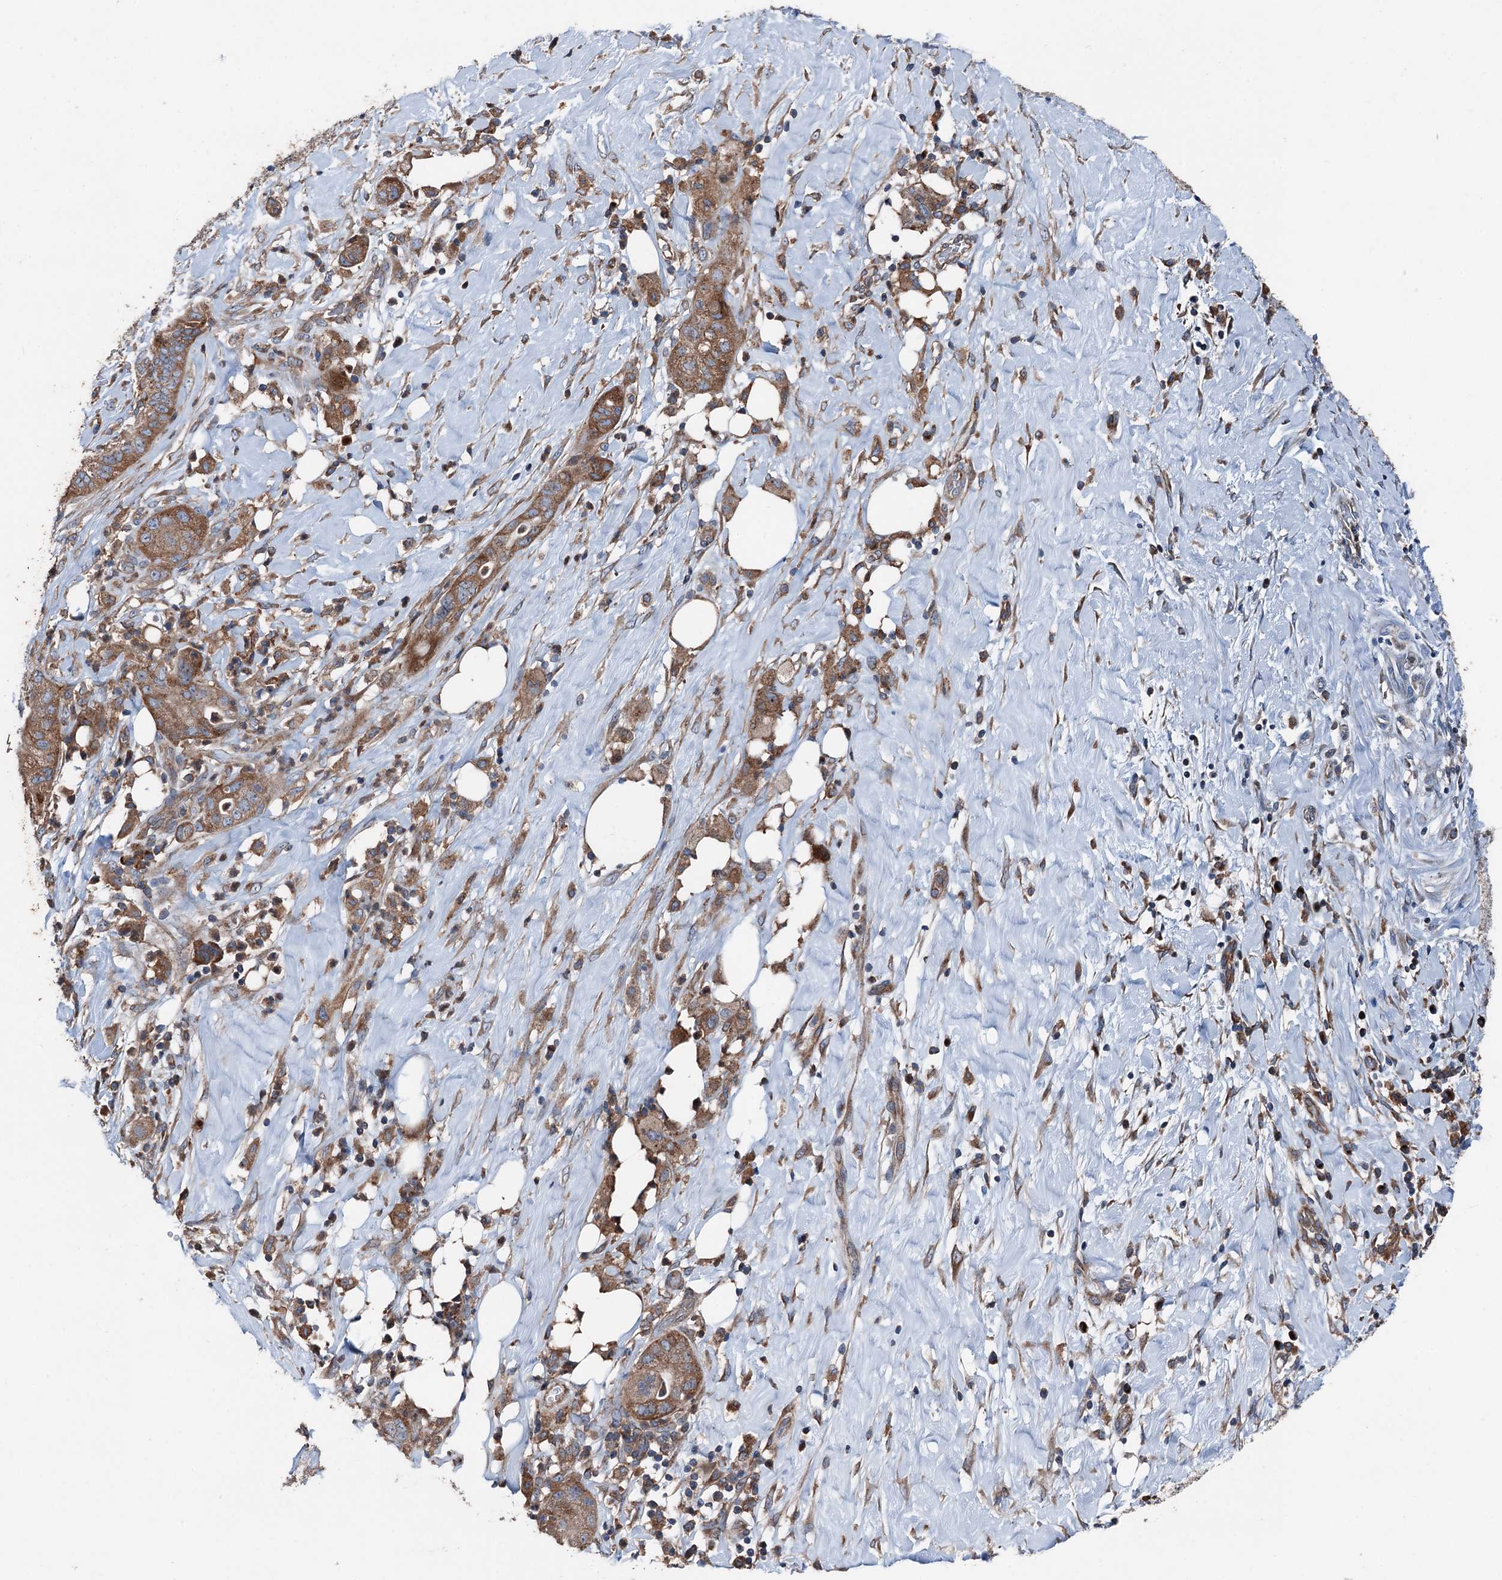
{"staining": {"intensity": "moderate", "quantity": ">75%", "location": "cytoplasmic/membranous"}, "tissue": "pancreatic cancer", "cell_type": "Tumor cells", "image_type": "cancer", "snomed": [{"axis": "morphology", "description": "Adenocarcinoma, NOS"}, {"axis": "topography", "description": "Pancreas"}], "caption": "Immunohistochemical staining of human pancreatic cancer (adenocarcinoma) reveals moderate cytoplasmic/membranous protein staining in approximately >75% of tumor cells. The protein is stained brown, and the nuclei are stained in blue (DAB IHC with brightfield microscopy, high magnification).", "gene": "RUFY1", "patient": {"sex": "male", "age": 58}}